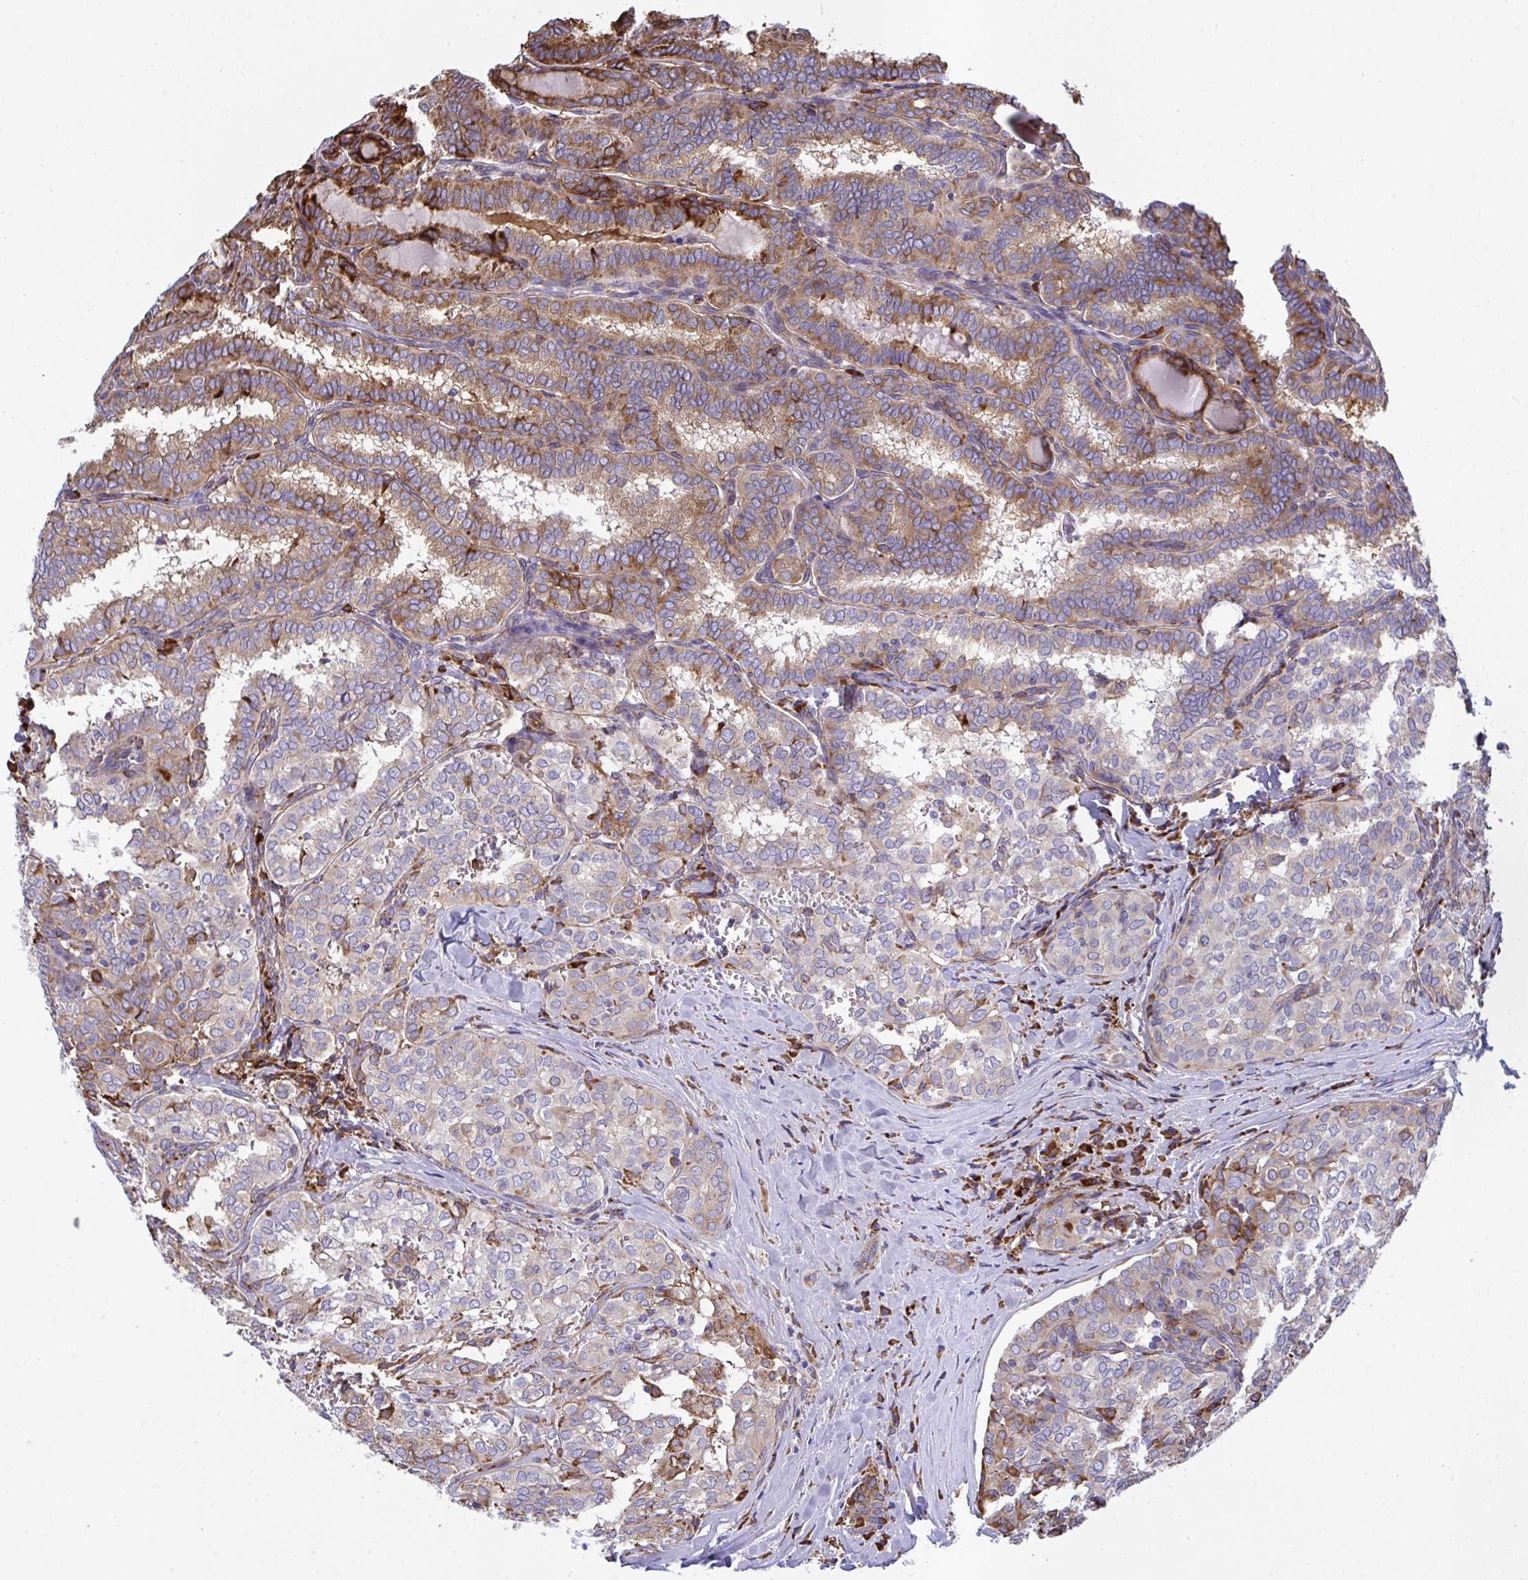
{"staining": {"intensity": "moderate", "quantity": "25%-75%", "location": "cytoplasmic/membranous"}, "tissue": "thyroid cancer", "cell_type": "Tumor cells", "image_type": "cancer", "snomed": [{"axis": "morphology", "description": "Papillary adenocarcinoma, NOS"}, {"axis": "topography", "description": "Thyroid gland"}], "caption": "Moderate cytoplasmic/membranous protein expression is appreciated in approximately 25%-75% of tumor cells in thyroid papillary adenocarcinoma.", "gene": "PEAK3", "patient": {"sex": "female", "age": 30}}